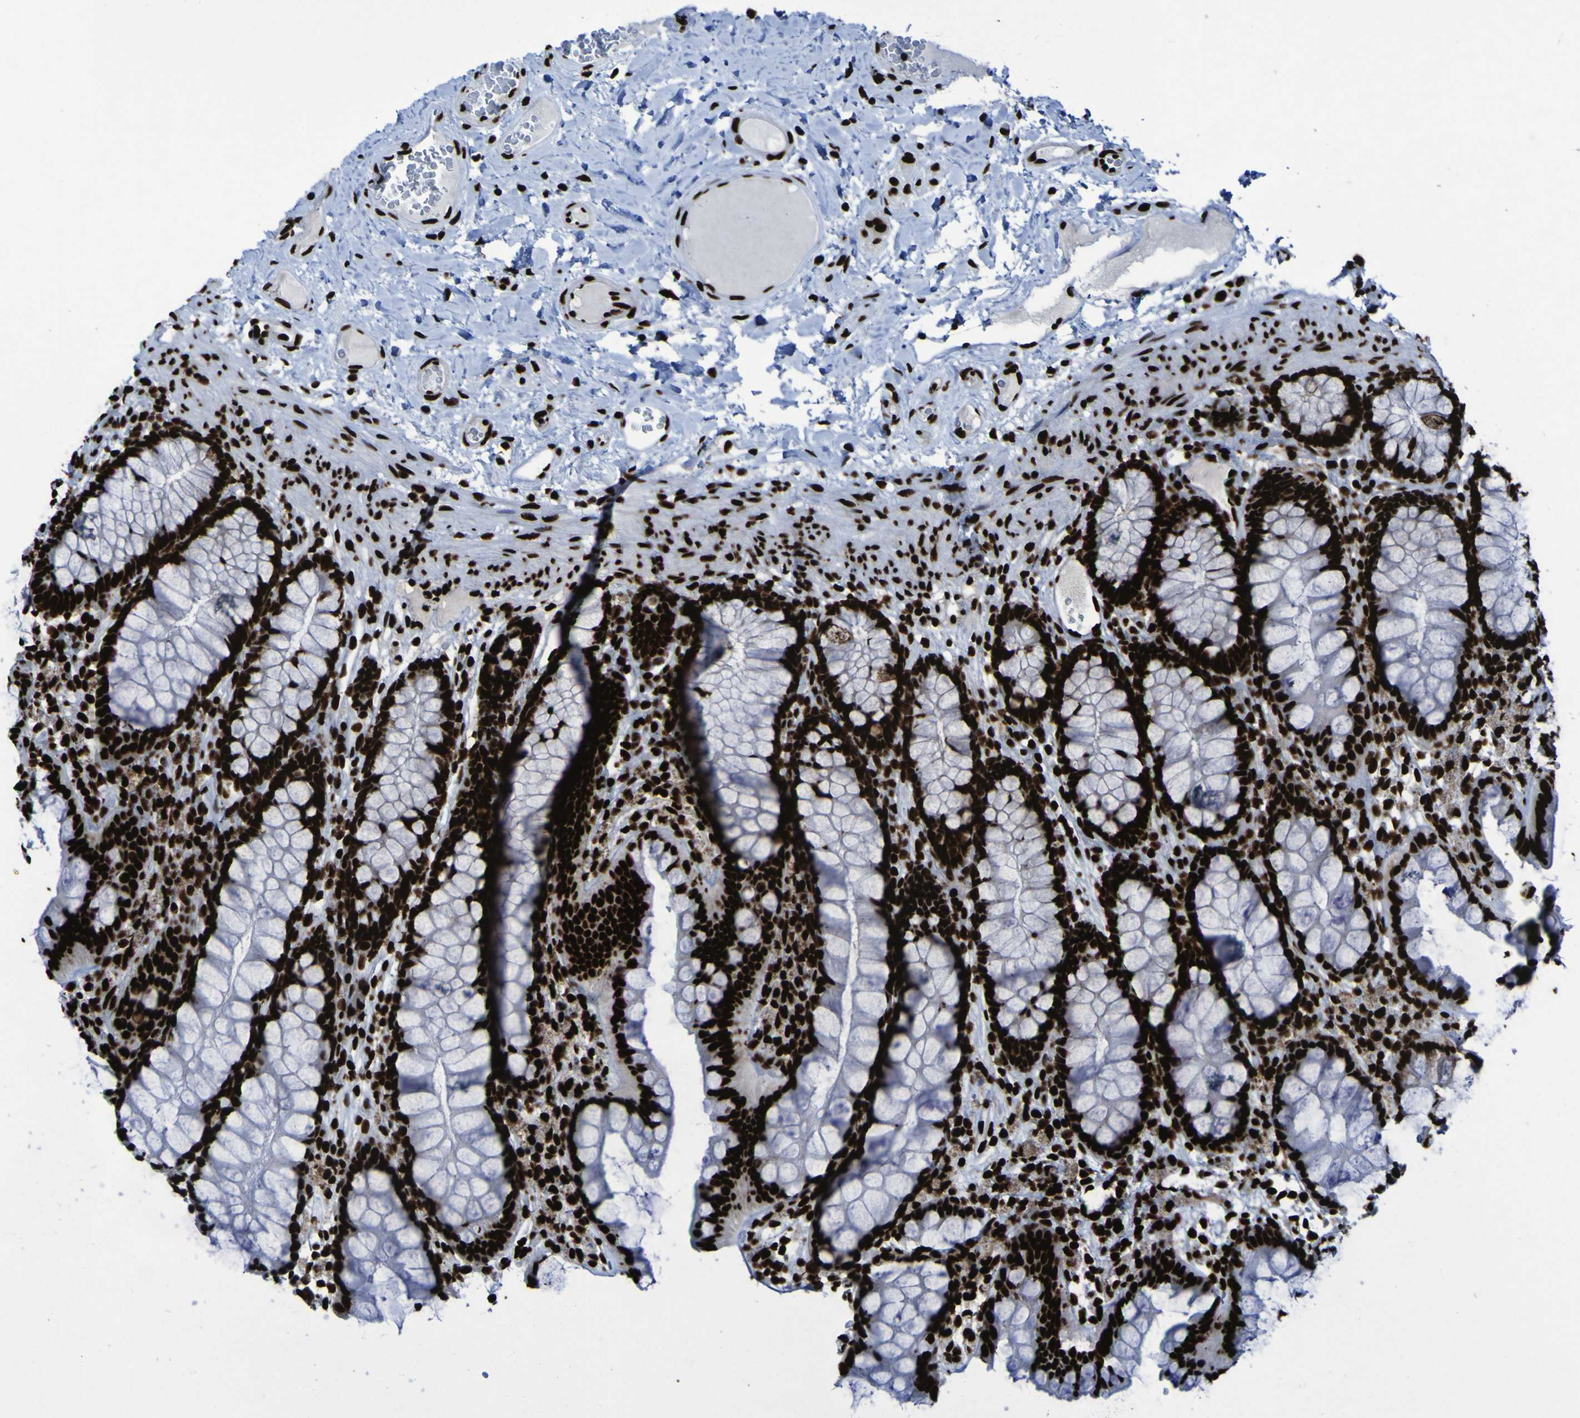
{"staining": {"intensity": "strong", "quantity": ">75%", "location": "nuclear"}, "tissue": "colon", "cell_type": "Endothelial cells", "image_type": "normal", "snomed": [{"axis": "morphology", "description": "Normal tissue, NOS"}, {"axis": "topography", "description": "Colon"}], "caption": "An IHC micrograph of normal tissue is shown. Protein staining in brown shows strong nuclear positivity in colon within endothelial cells. (IHC, brightfield microscopy, high magnification).", "gene": "NPM1", "patient": {"sex": "female", "age": 55}}